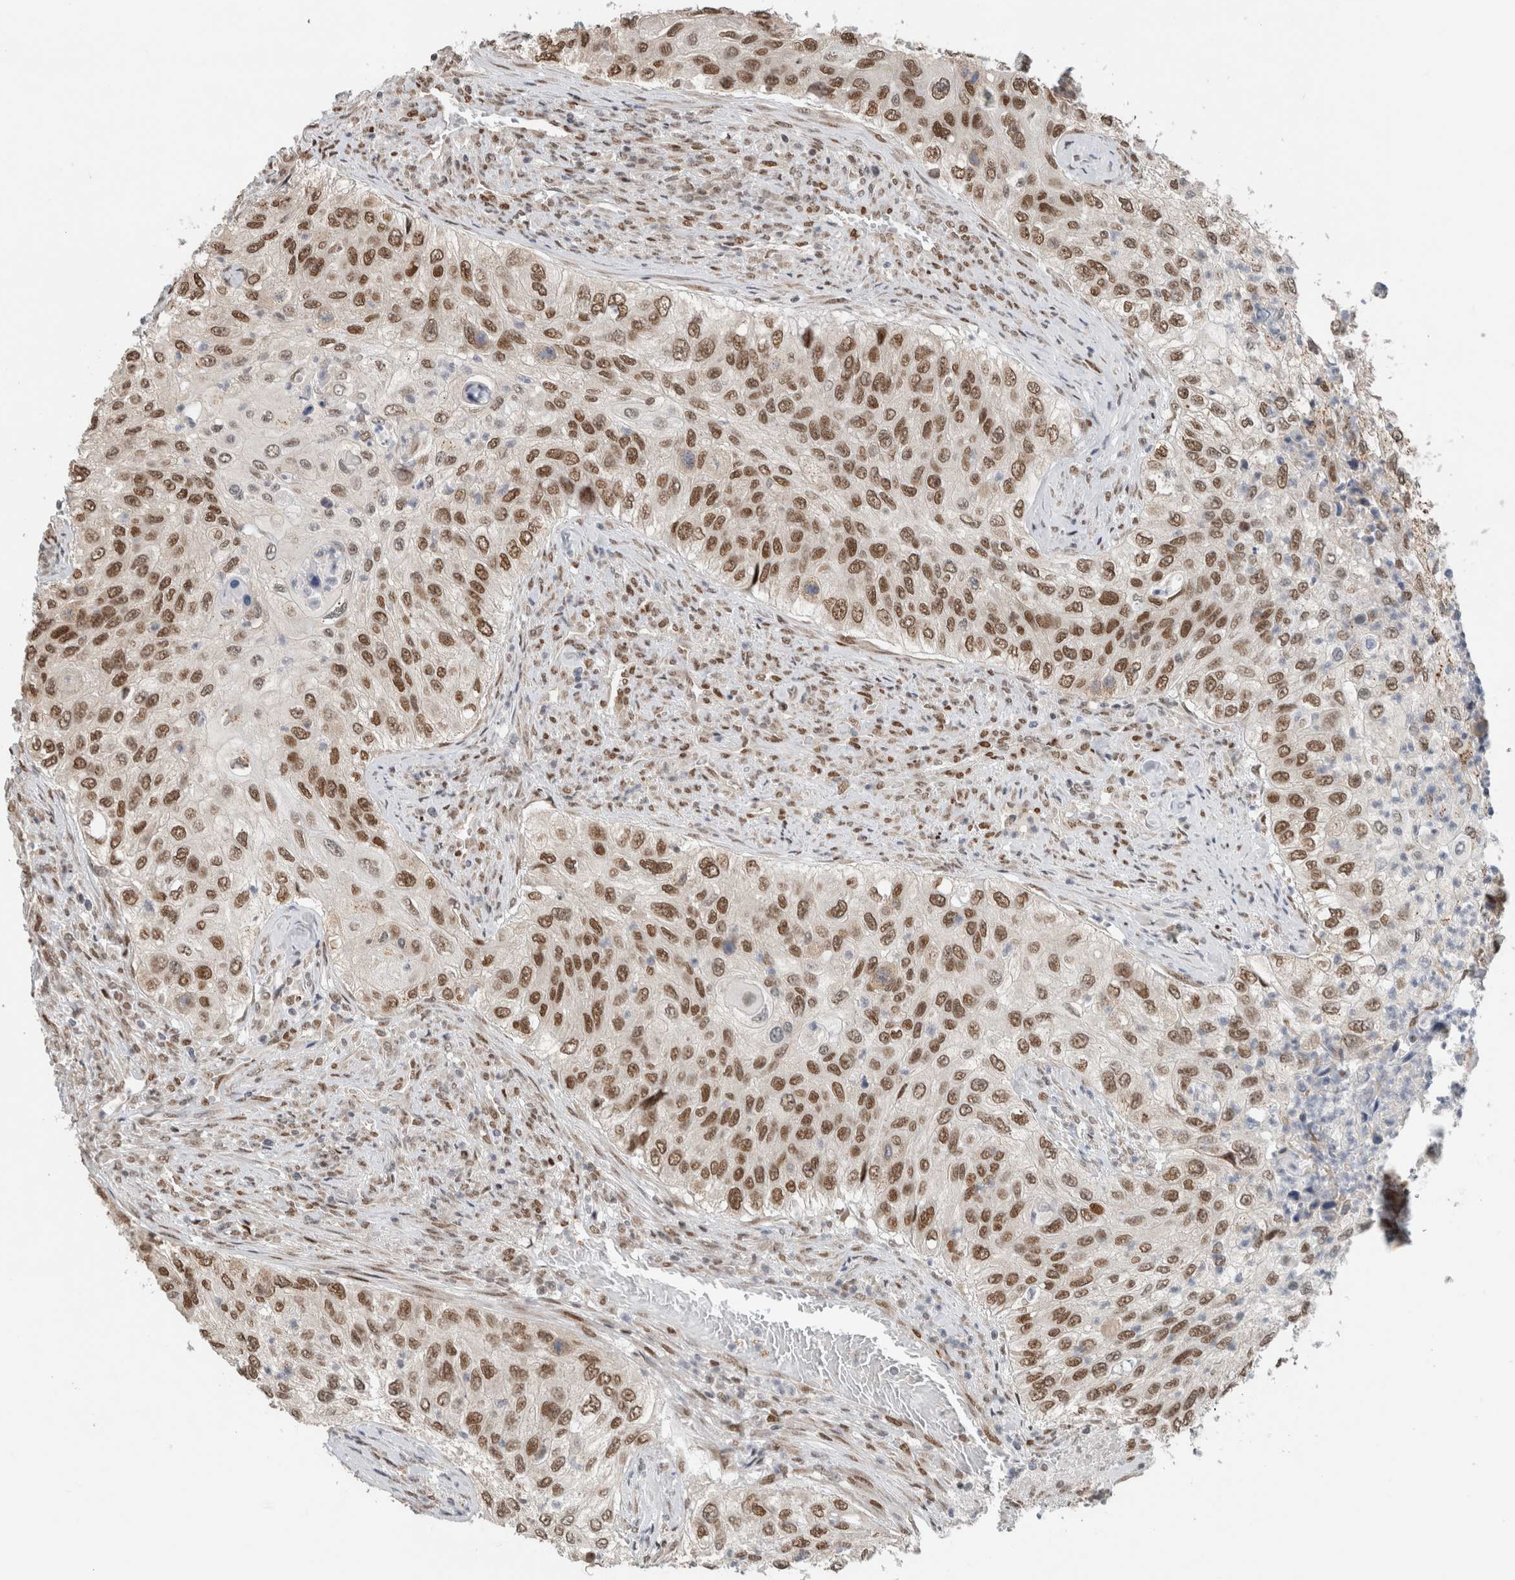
{"staining": {"intensity": "moderate", "quantity": ">75%", "location": "nuclear"}, "tissue": "urothelial cancer", "cell_type": "Tumor cells", "image_type": "cancer", "snomed": [{"axis": "morphology", "description": "Urothelial carcinoma, High grade"}, {"axis": "topography", "description": "Urinary bladder"}], "caption": "Moderate nuclear expression is identified in approximately >75% of tumor cells in urothelial cancer.", "gene": "HNRNPR", "patient": {"sex": "female", "age": 60}}